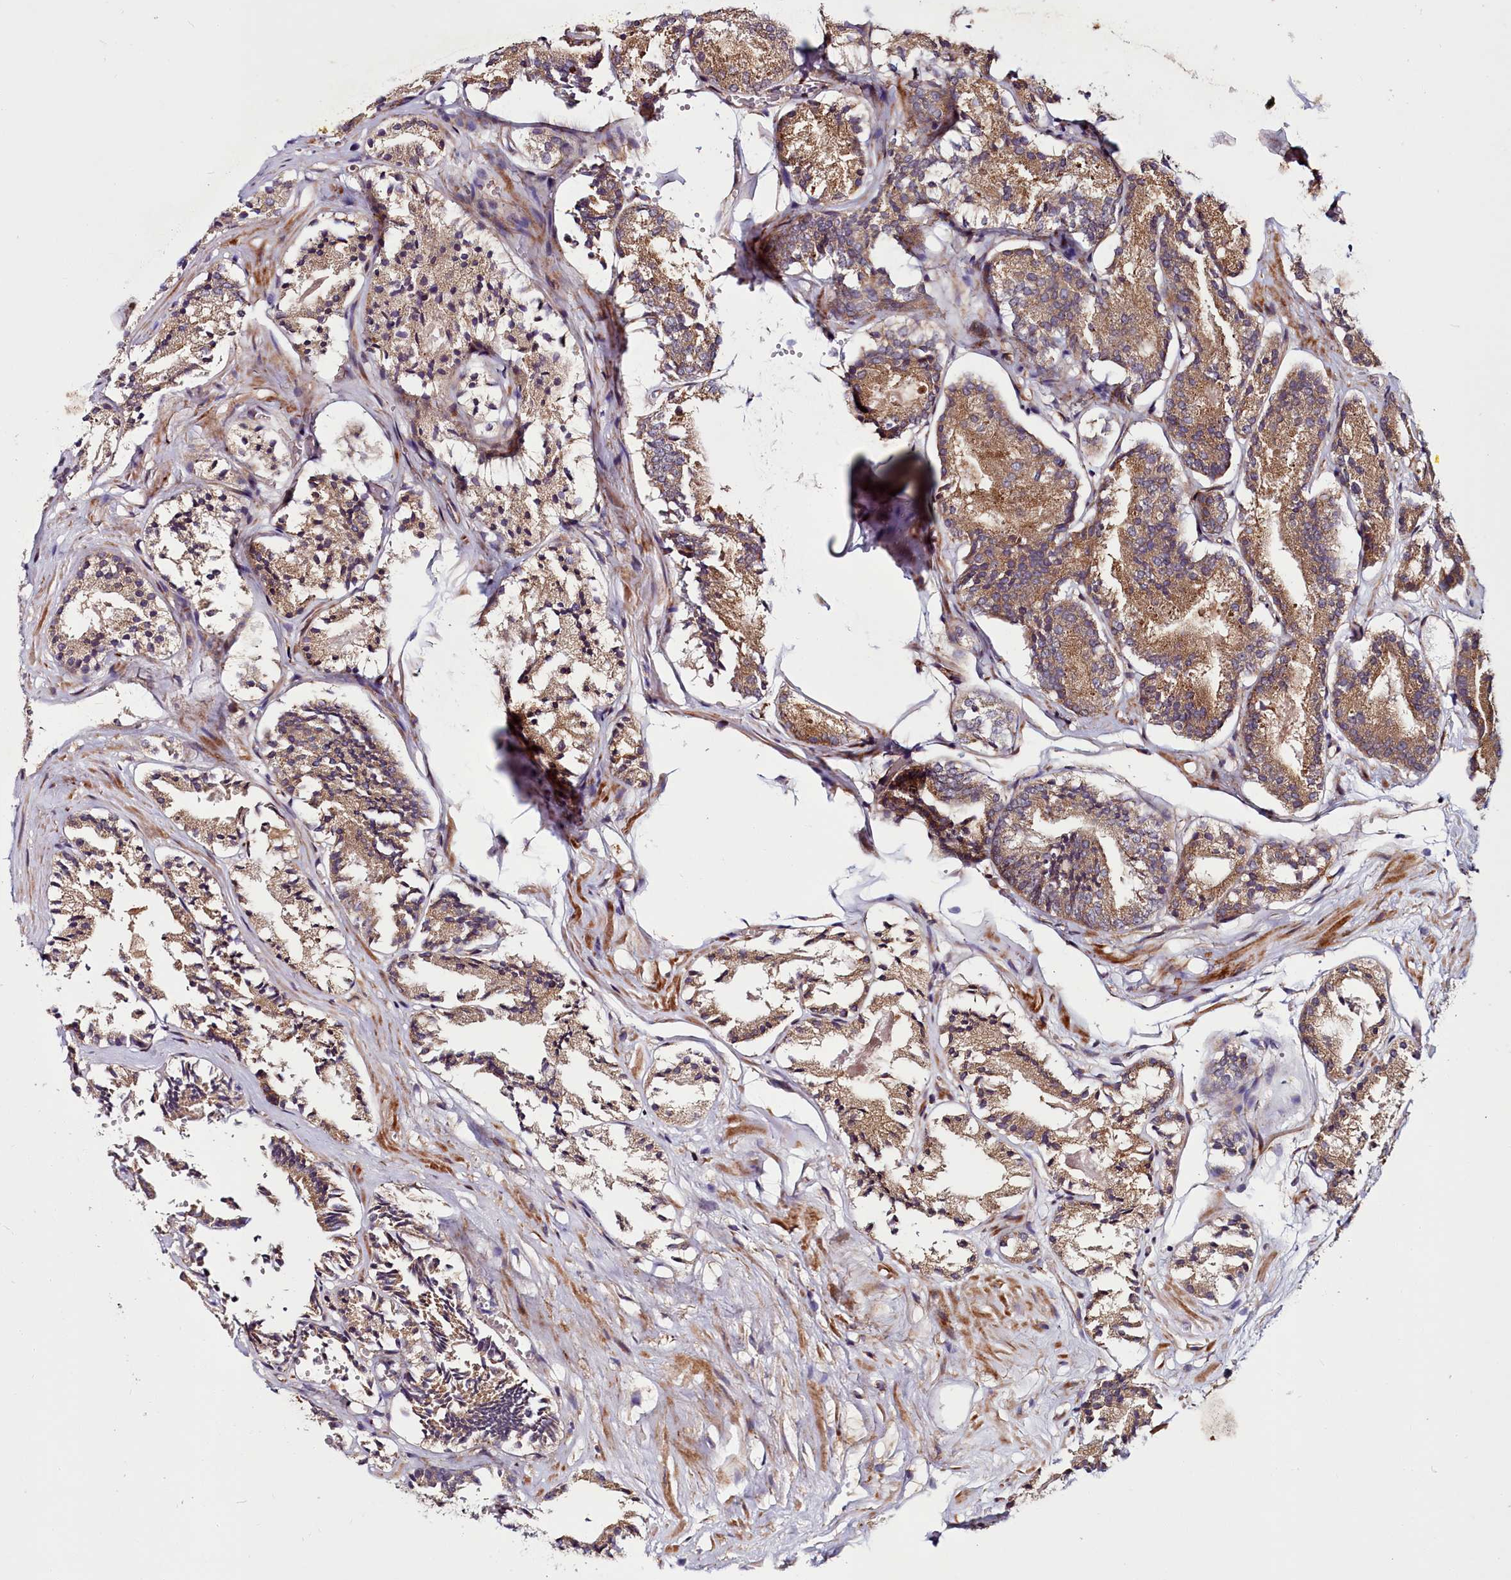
{"staining": {"intensity": "moderate", "quantity": ">75%", "location": "cytoplasmic/membranous"}, "tissue": "prostate cancer", "cell_type": "Tumor cells", "image_type": "cancer", "snomed": [{"axis": "morphology", "description": "Adenocarcinoma, High grade"}, {"axis": "topography", "description": "Prostate"}], "caption": "High-power microscopy captured an immunohistochemistry (IHC) image of prostate adenocarcinoma (high-grade), revealing moderate cytoplasmic/membranous positivity in about >75% of tumor cells. The staining is performed using DAB brown chromogen to label protein expression. The nuclei are counter-stained blue using hematoxylin.", "gene": "MCRIP1", "patient": {"sex": "male", "age": 72}}